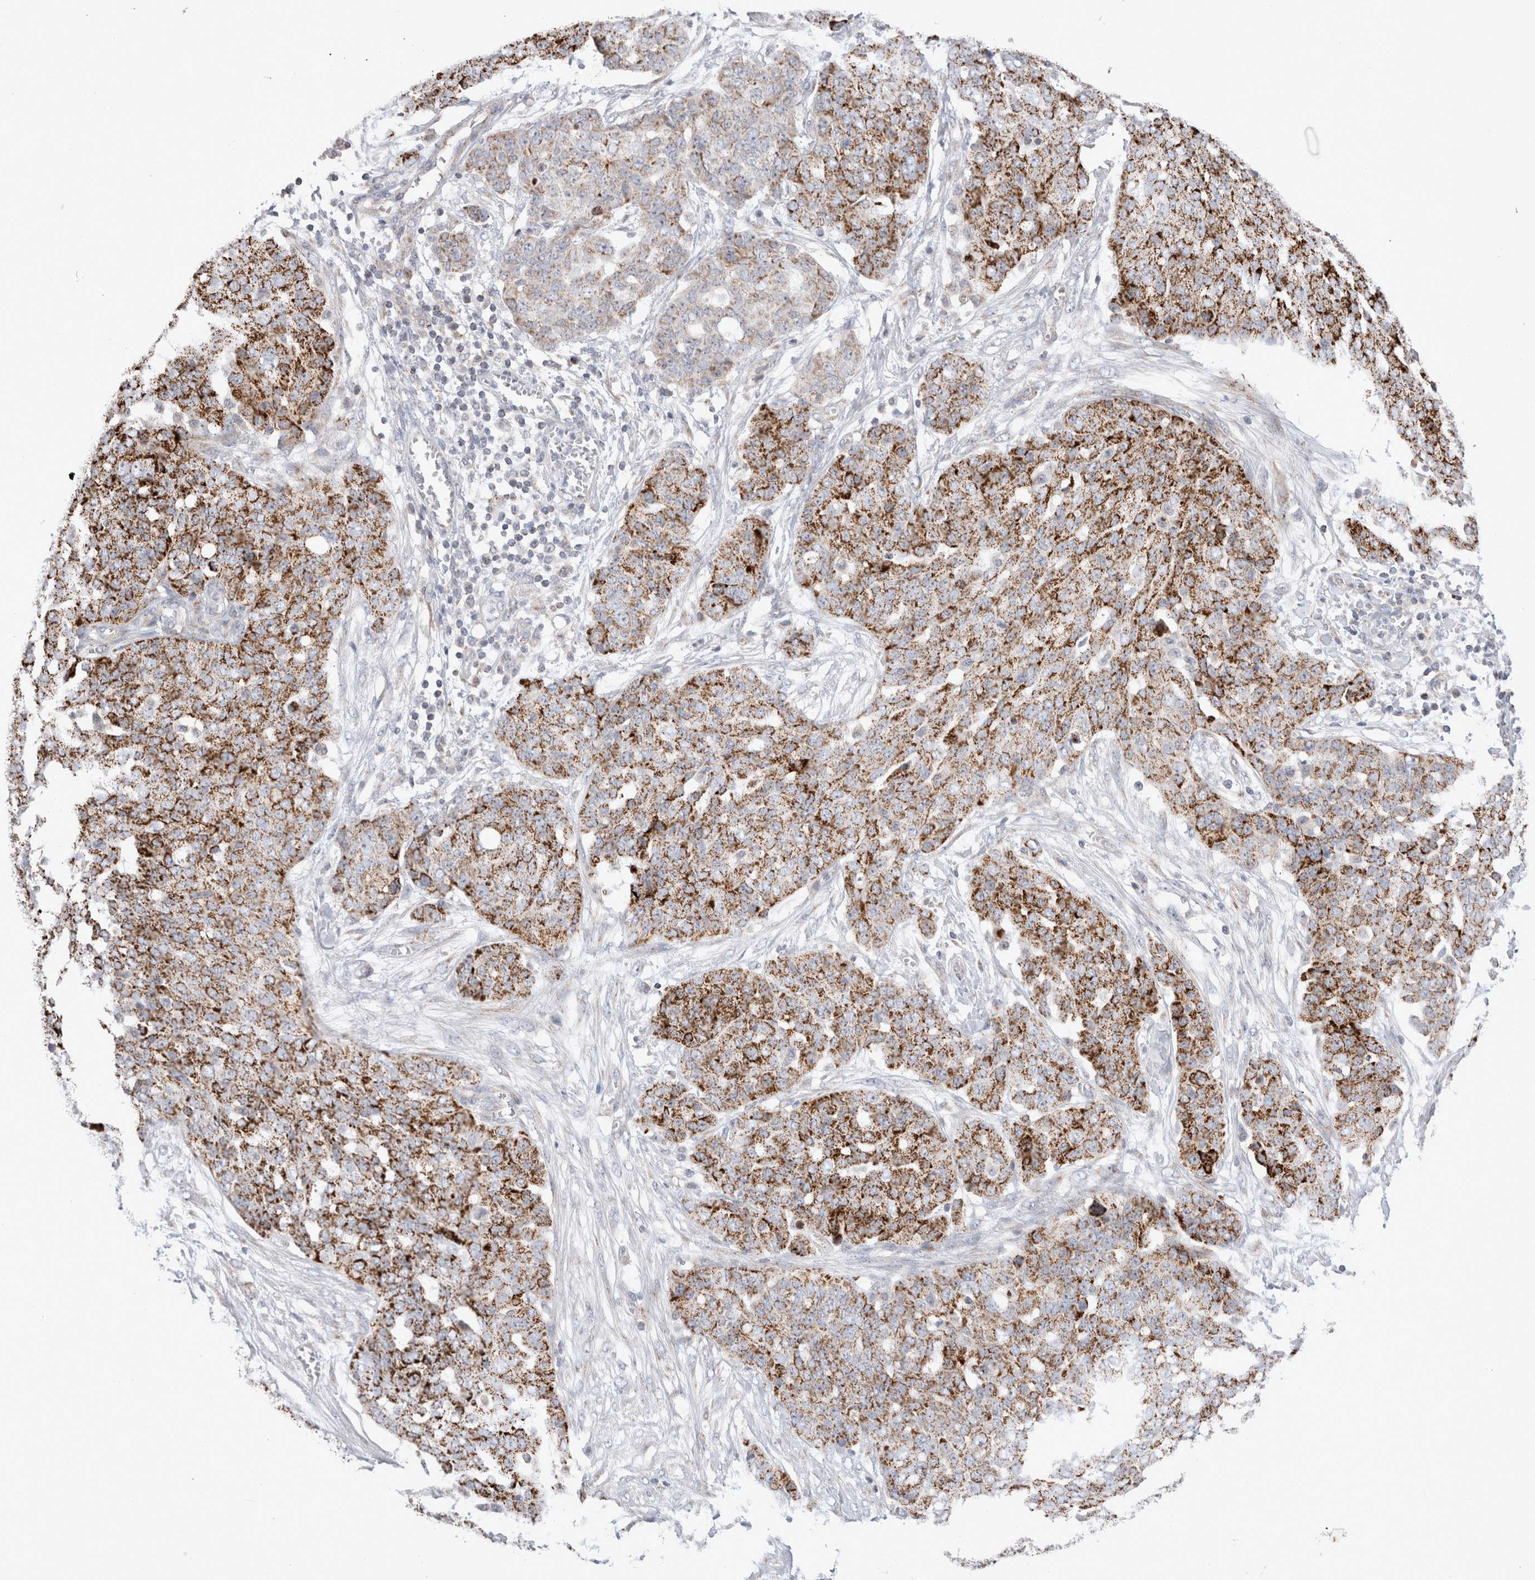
{"staining": {"intensity": "strong", "quantity": ">75%", "location": "cytoplasmic/membranous"}, "tissue": "ovarian cancer", "cell_type": "Tumor cells", "image_type": "cancer", "snomed": [{"axis": "morphology", "description": "Cystadenocarcinoma, serous, NOS"}, {"axis": "topography", "description": "Soft tissue"}, {"axis": "topography", "description": "Ovary"}], "caption": "An image showing strong cytoplasmic/membranous expression in about >75% of tumor cells in ovarian cancer (serous cystadenocarcinoma), as visualized by brown immunohistochemical staining.", "gene": "CHADL", "patient": {"sex": "female", "age": 57}}